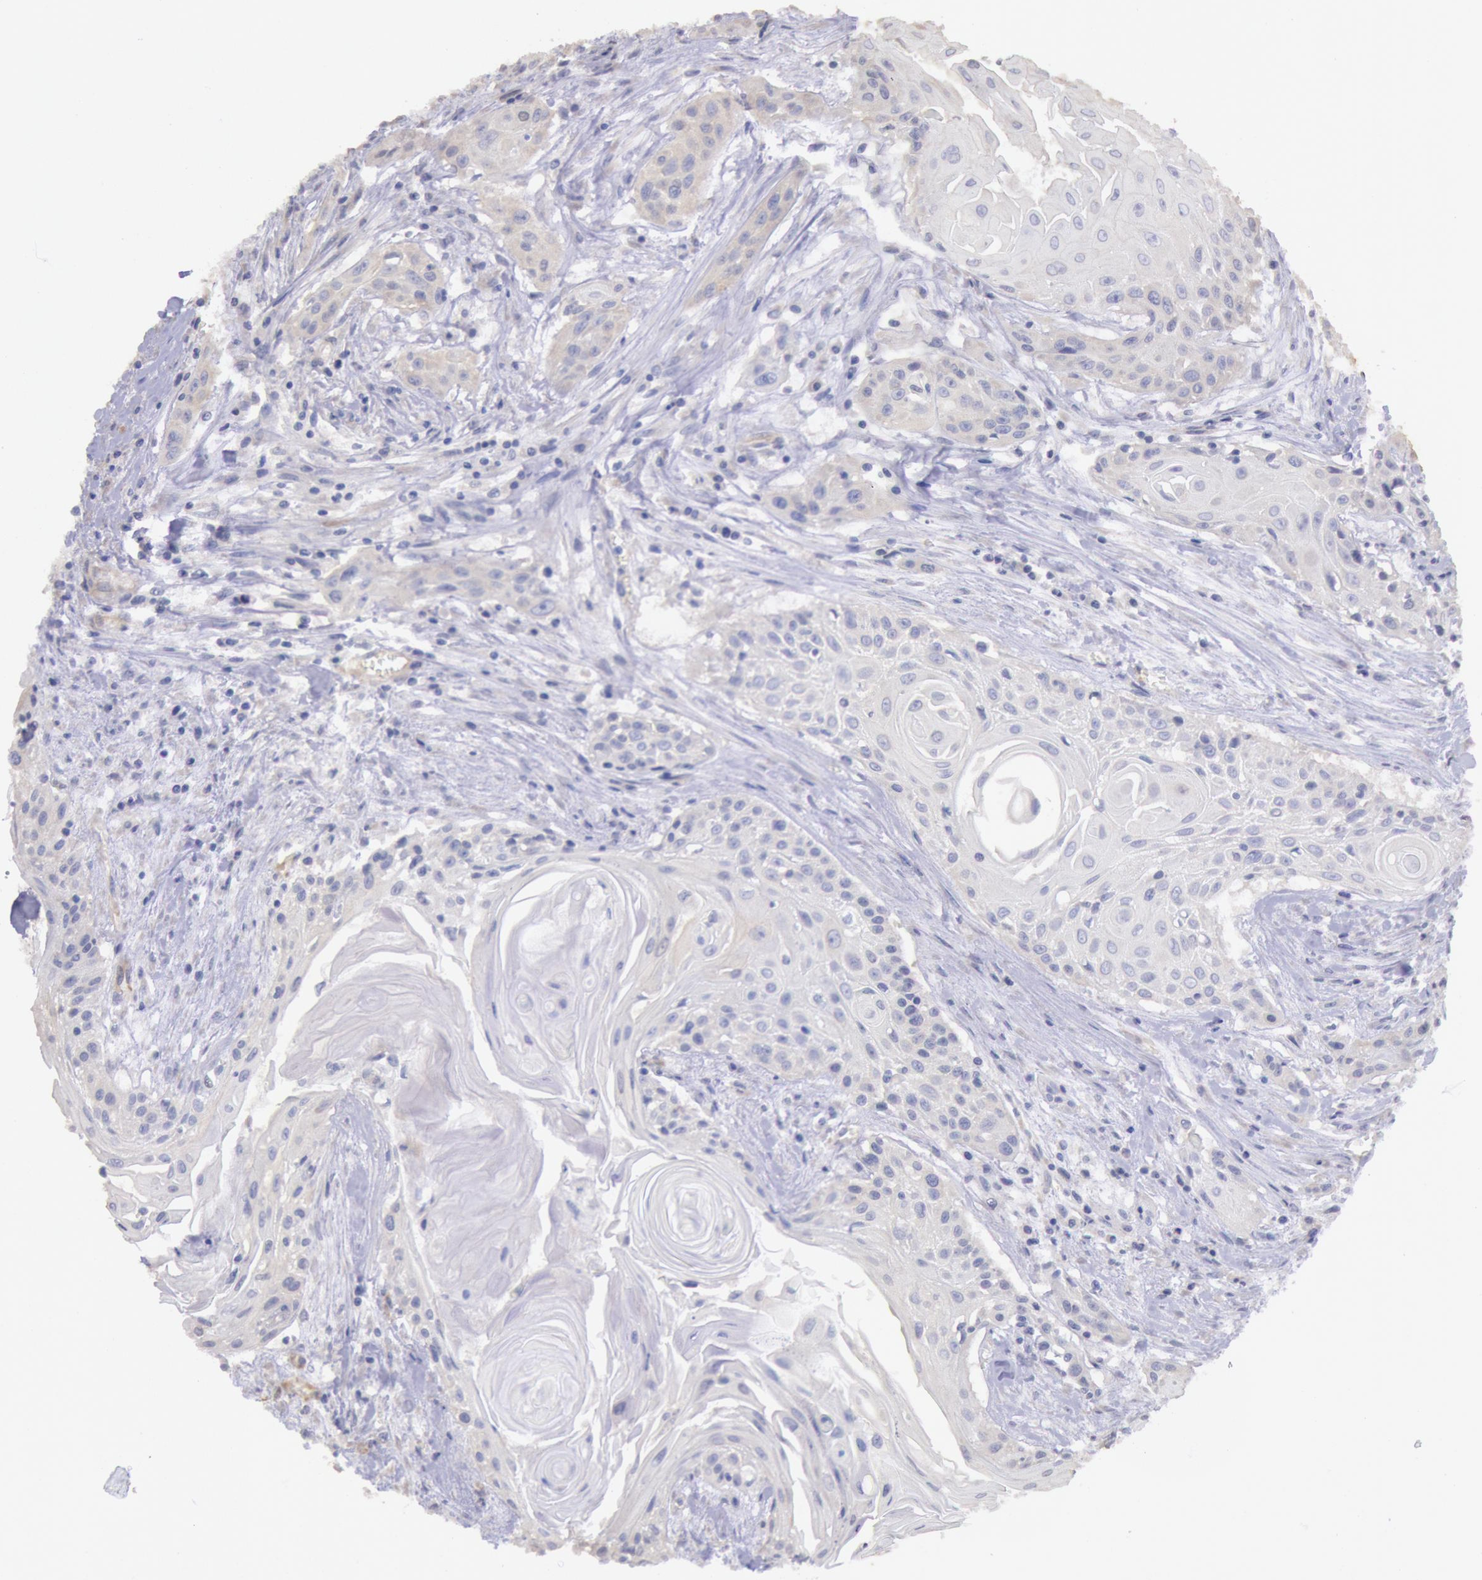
{"staining": {"intensity": "weak", "quantity": "25%-75%", "location": "cytoplasmic/membranous"}, "tissue": "head and neck cancer", "cell_type": "Tumor cells", "image_type": "cancer", "snomed": [{"axis": "morphology", "description": "Squamous cell carcinoma, NOS"}, {"axis": "morphology", "description": "Squamous cell carcinoma, metastatic, NOS"}, {"axis": "topography", "description": "Lymph node"}, {"axis": "topography", "description": "Salivary gland"}, {"axis": "topography", "description": "Head-Neck"}], "caption": "Approximately 25%-75% of tumor cells in head and neck cancer (metastatic squamous cell carcinoma) display weak cytoplasmic/membranous protein staining as visualized by brown immunohistochemical staining.", "gene": "DRG1", "patient": {"sex": "female", "age": 74}}